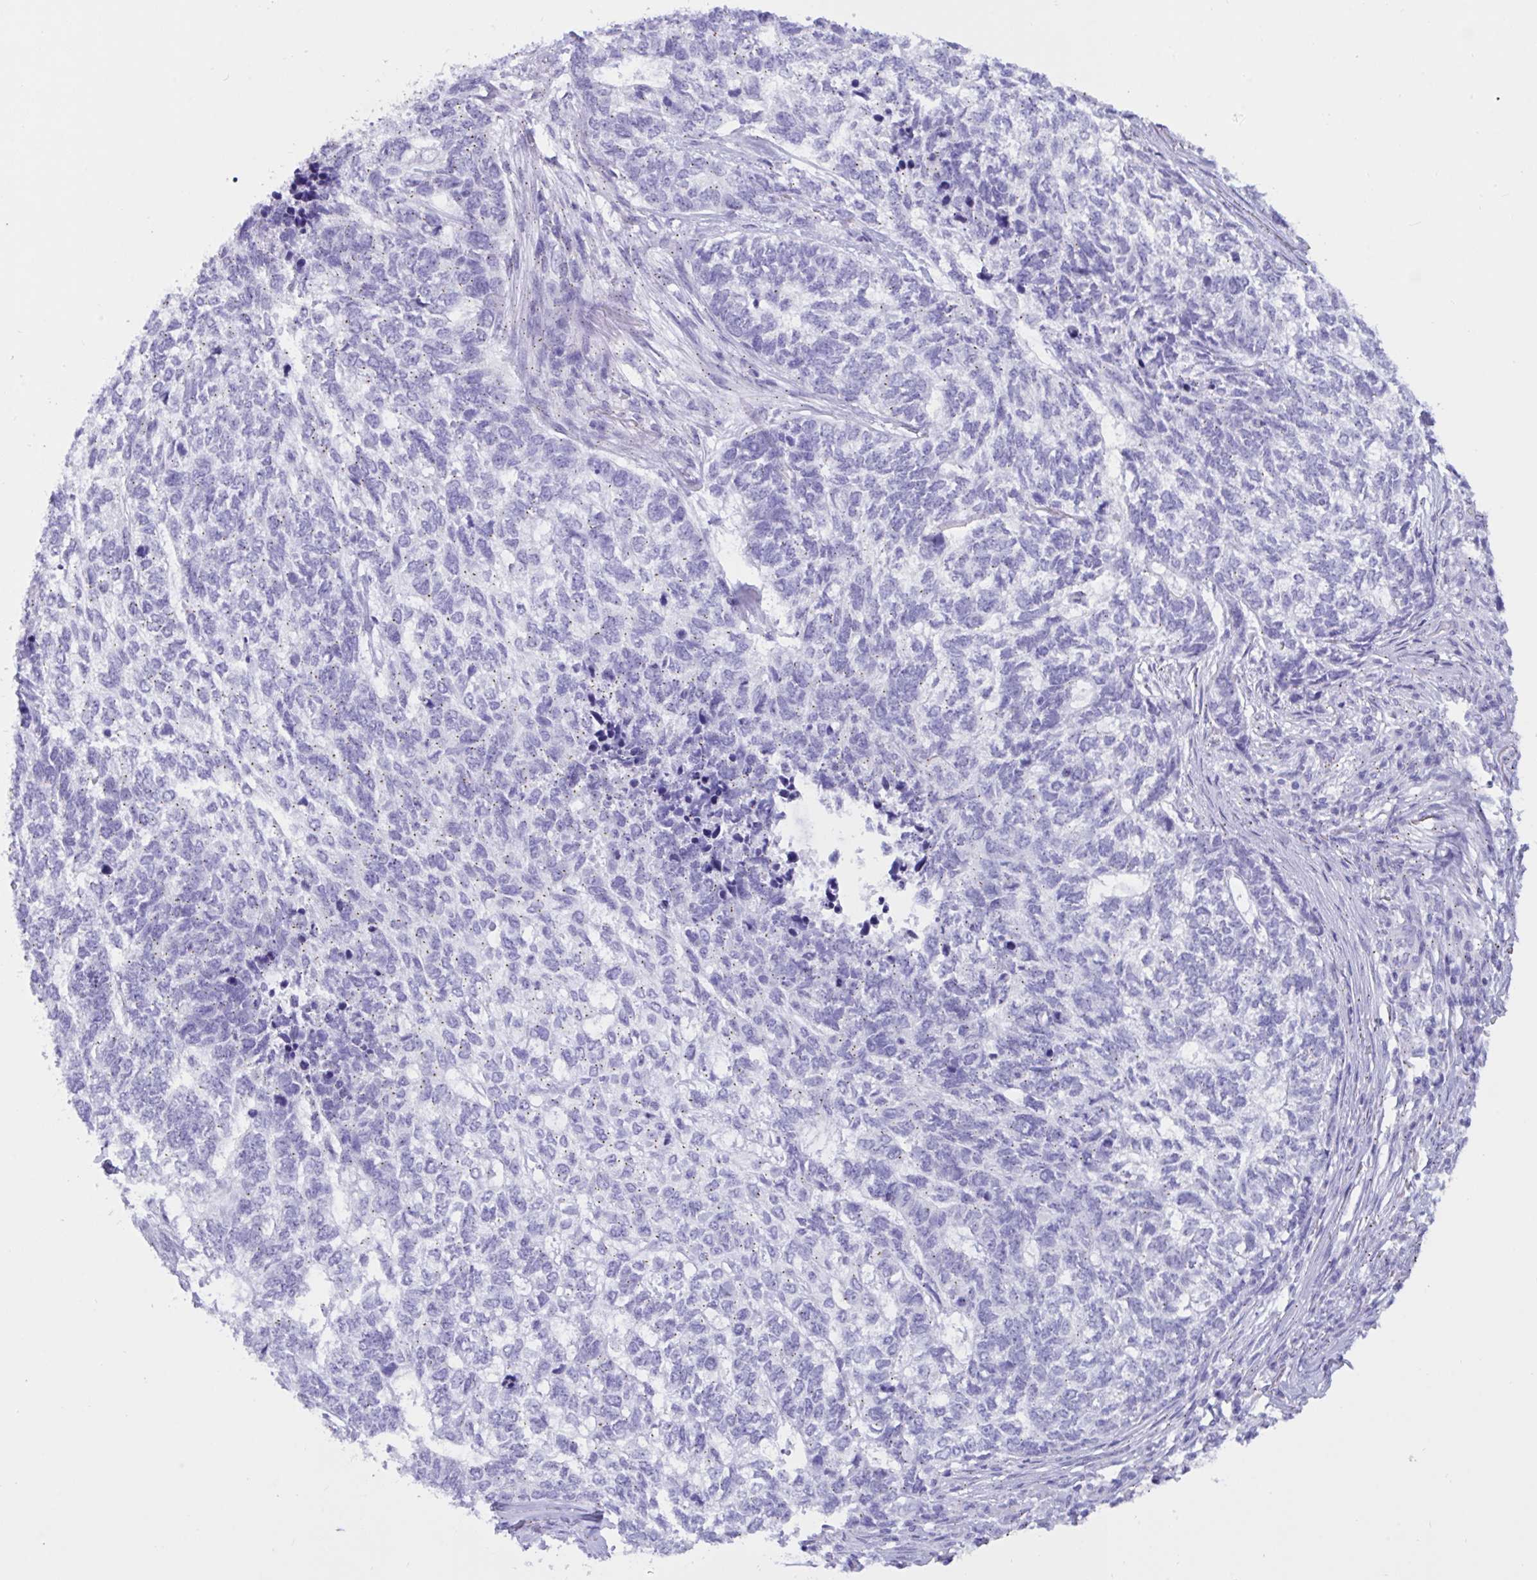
{"staining": {"intensity": "weak", "quantity": "25%-75%", "location": "cytoplasmic/membranous"}, "tissue": "skin cancer", "cell_type": "Tumor cells", "image_type": "cancer", "snomed": [{"axis": "morphology", "description": "Basal cell carcinoma"}, {"axis": "topography", "description": "Skin"}], "caption": "A brown stain labels weak cytoplasmic/membranous staining of a protein in human skin cancer (basal cell carcinoma) tumor cells.", "gene": "RNASE3", "patient": {"sex": "female", "age": 65}}